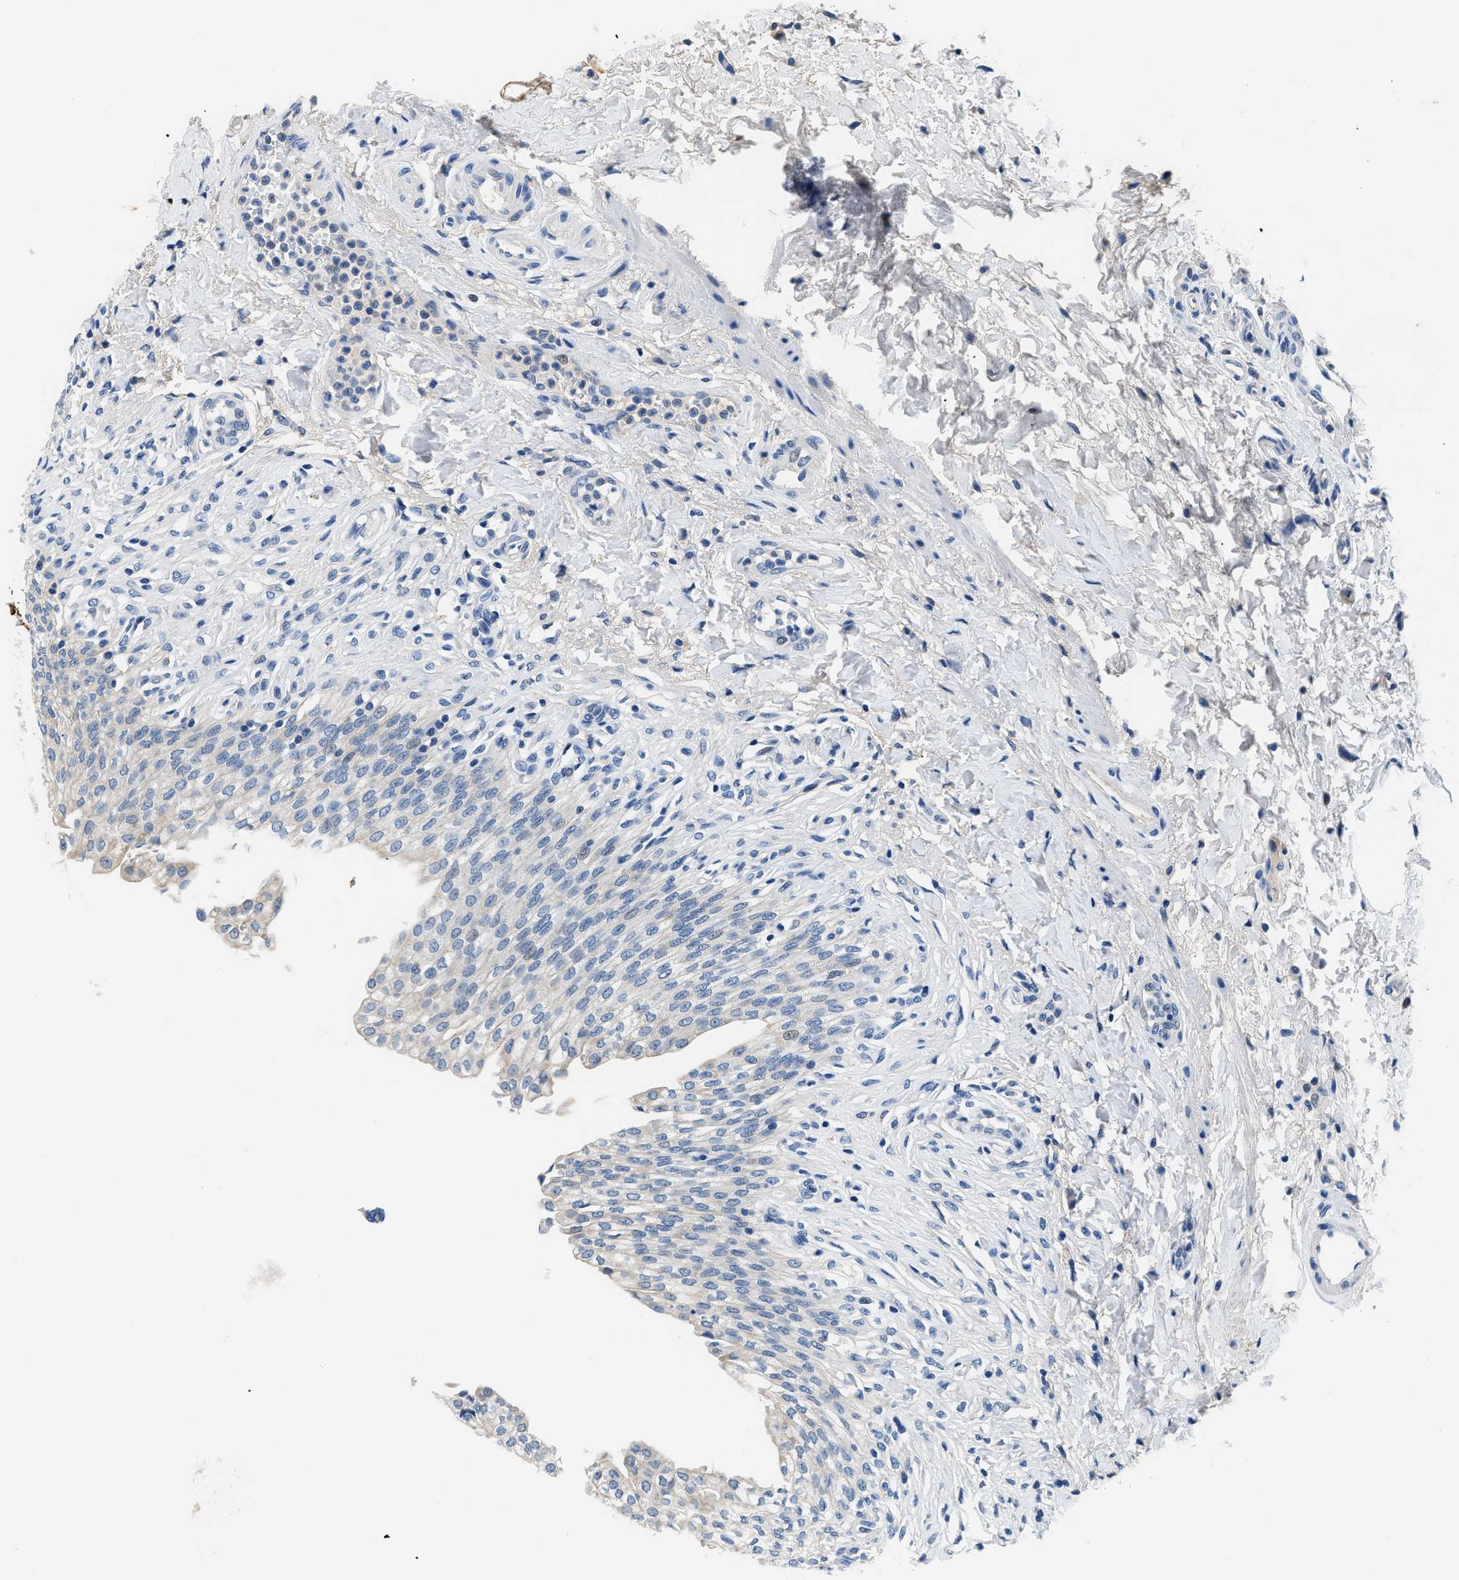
{"staining": {"intensity": "moderate", "quantity": "<25%", "location": "cytoplasmic/membranous"}, "tissue": "urinary bladder", "cell_type": "Urothelial cells", "image_type": "normal", "snomed": [{"axis": "morphology", "description": "Urothelial carcinoma, High grade"}, {"axis": "topography", "description": "Urinary bladder"}], "caption": "Protein expression analysis of benign human urinary bladder reveals moderate cytoplasmic/membranous staining in approximately <25% of urothelial cells.", "gene": "PCK2", "patient": {"sex": "male", "age": 46}}